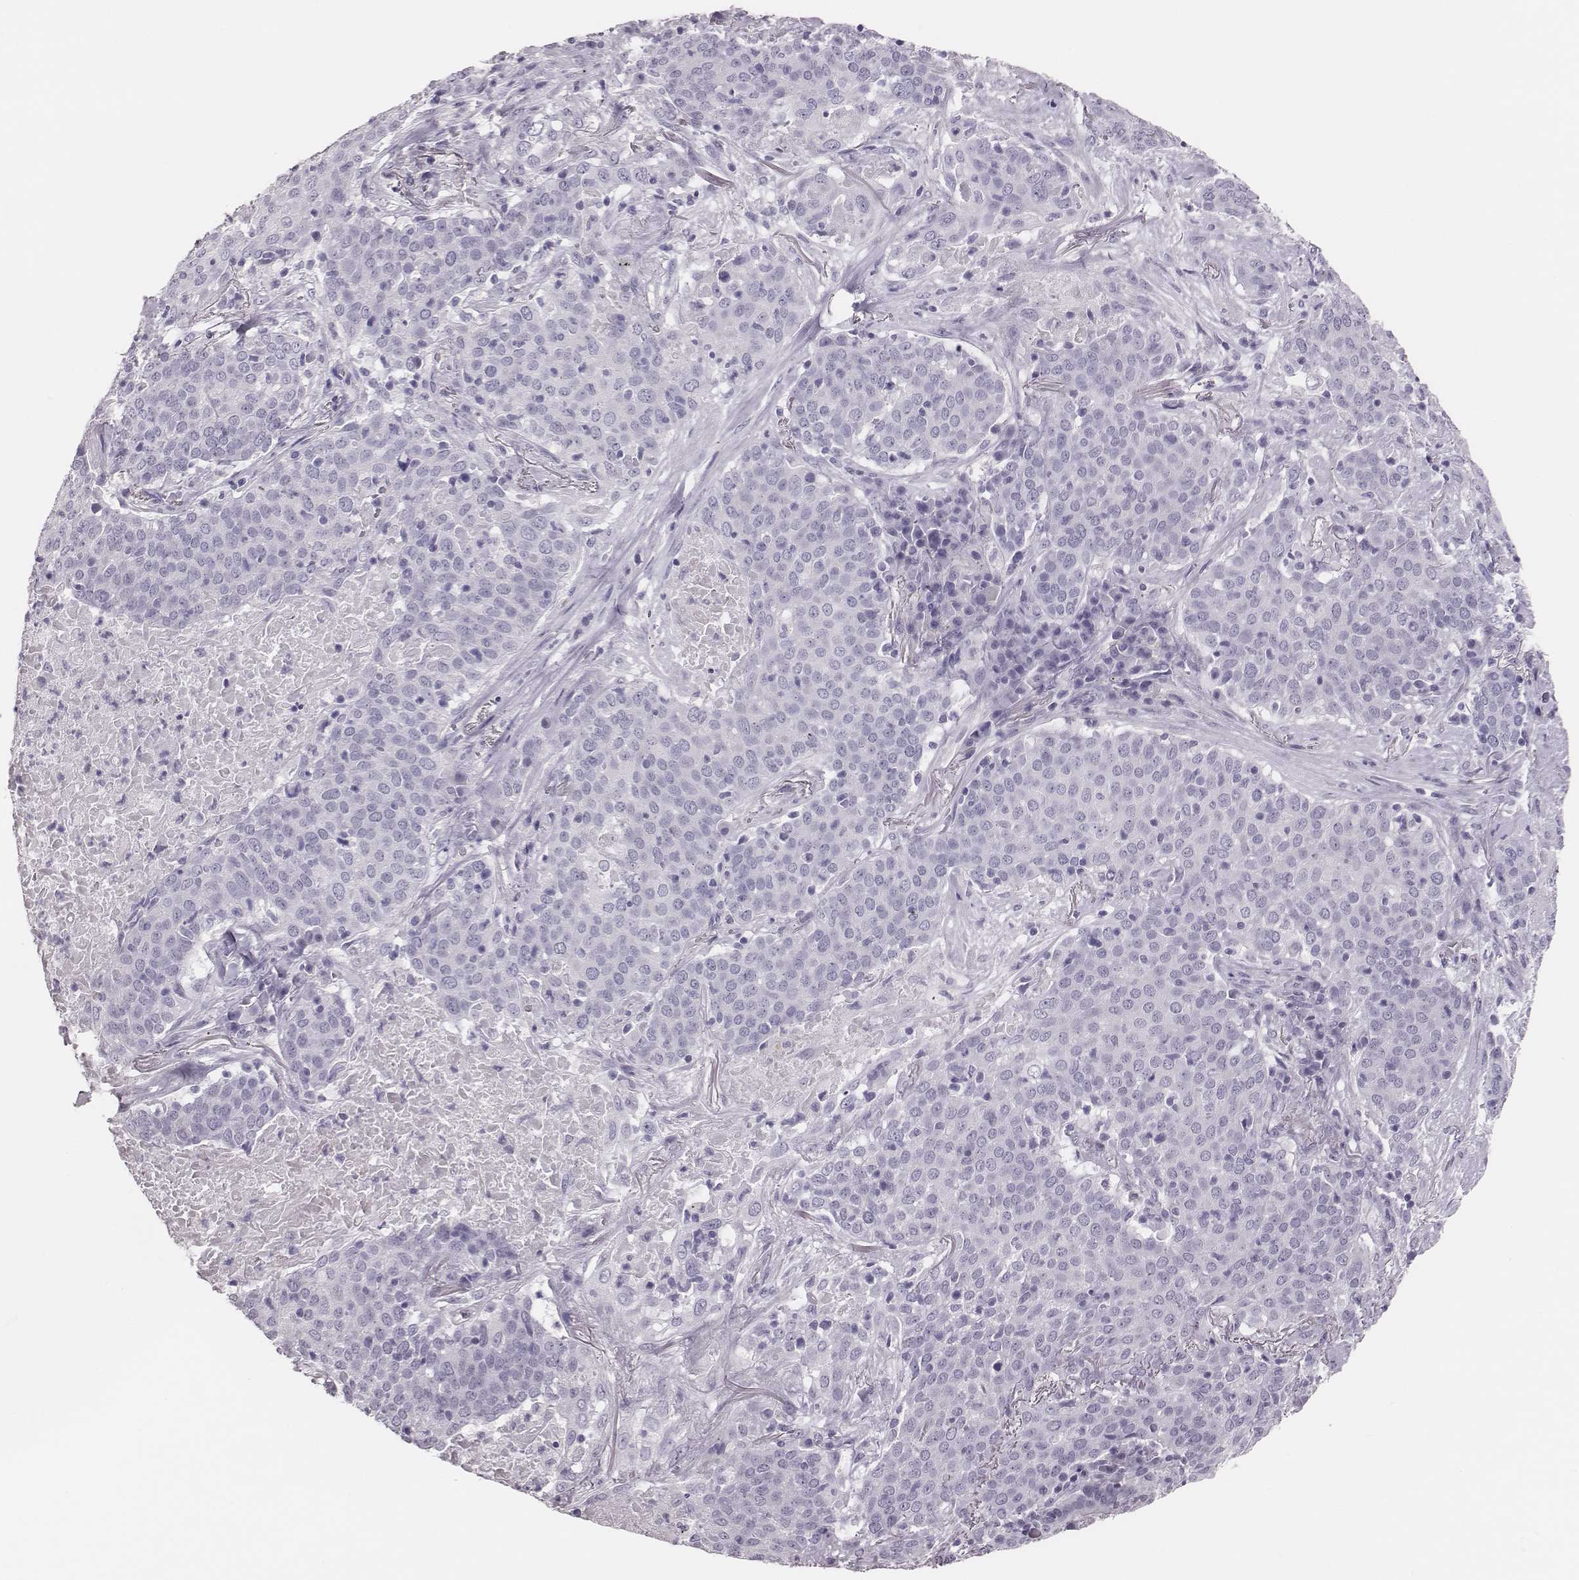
{"staining": {"intensity": "negative", "quantity": "none", "location": "none"}, "tissue": "lung cancer", "cell_type": "Tumor cells", "image_type": "cancer", "snomed": [{"axis": "morphology", "description": "Squamous cell carcinoma, NOS"}, {"axis": "topography", "description": "Lung"}], "caption": "Photomicrograph shows no protein expression in tumor cells of squamous cell carcinoma (lung) tissue. The staining was performed using DAB (3,3'-diaminobenzidine) to visualize the protein expression in brown, while the nuclei were stained in blue with hematoxylin (Magnification: 20x).", "gene": "H1-6", "patient": {"sex": "male", "age": 82}}